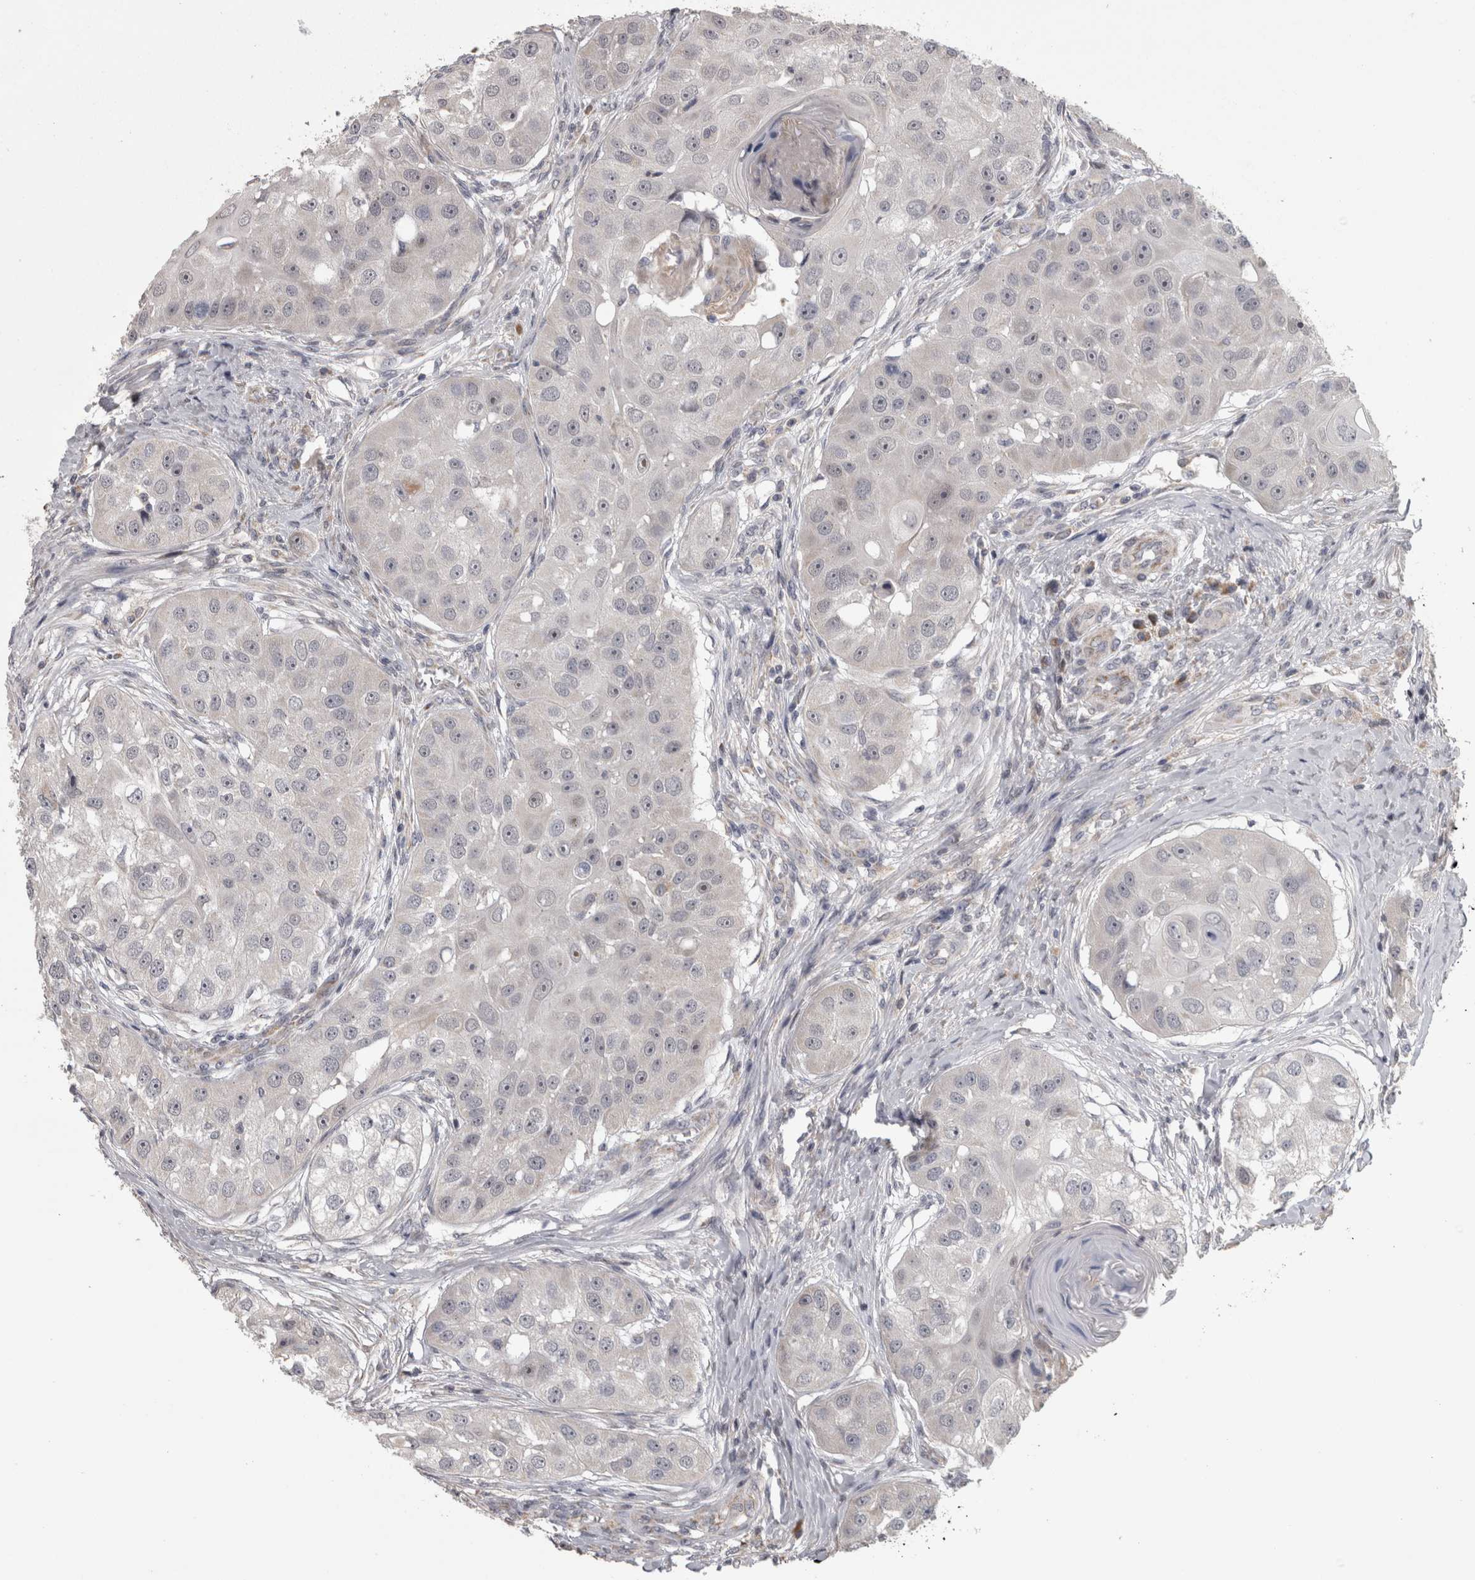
{"staining": {"intensity": "negative", "quantity": "none", "location": "none"}, "tissue": "head and neck cancer", "cell_type": "Tumor cells", "image_type": "cancer", "snomed": [{"axis": "morphology", "description": "Normal tissue, NOS"}, {"axis": "morphology", "description": "Squamous cell carcinoma, NOS"}, {"axis": "topography", "description": "Skeletal muscle"}, {"axis": "topography", "description": "Head-Neck"}], "caption": "Immunohistochemistry histopathology image of neoplastic tissue: head and neck squamous cell carcinoma stained with DAB demonstrates no significant protein expression in tumor cells.", "gene": "DBT", "patient": {"sex": "male", "age": 51}}